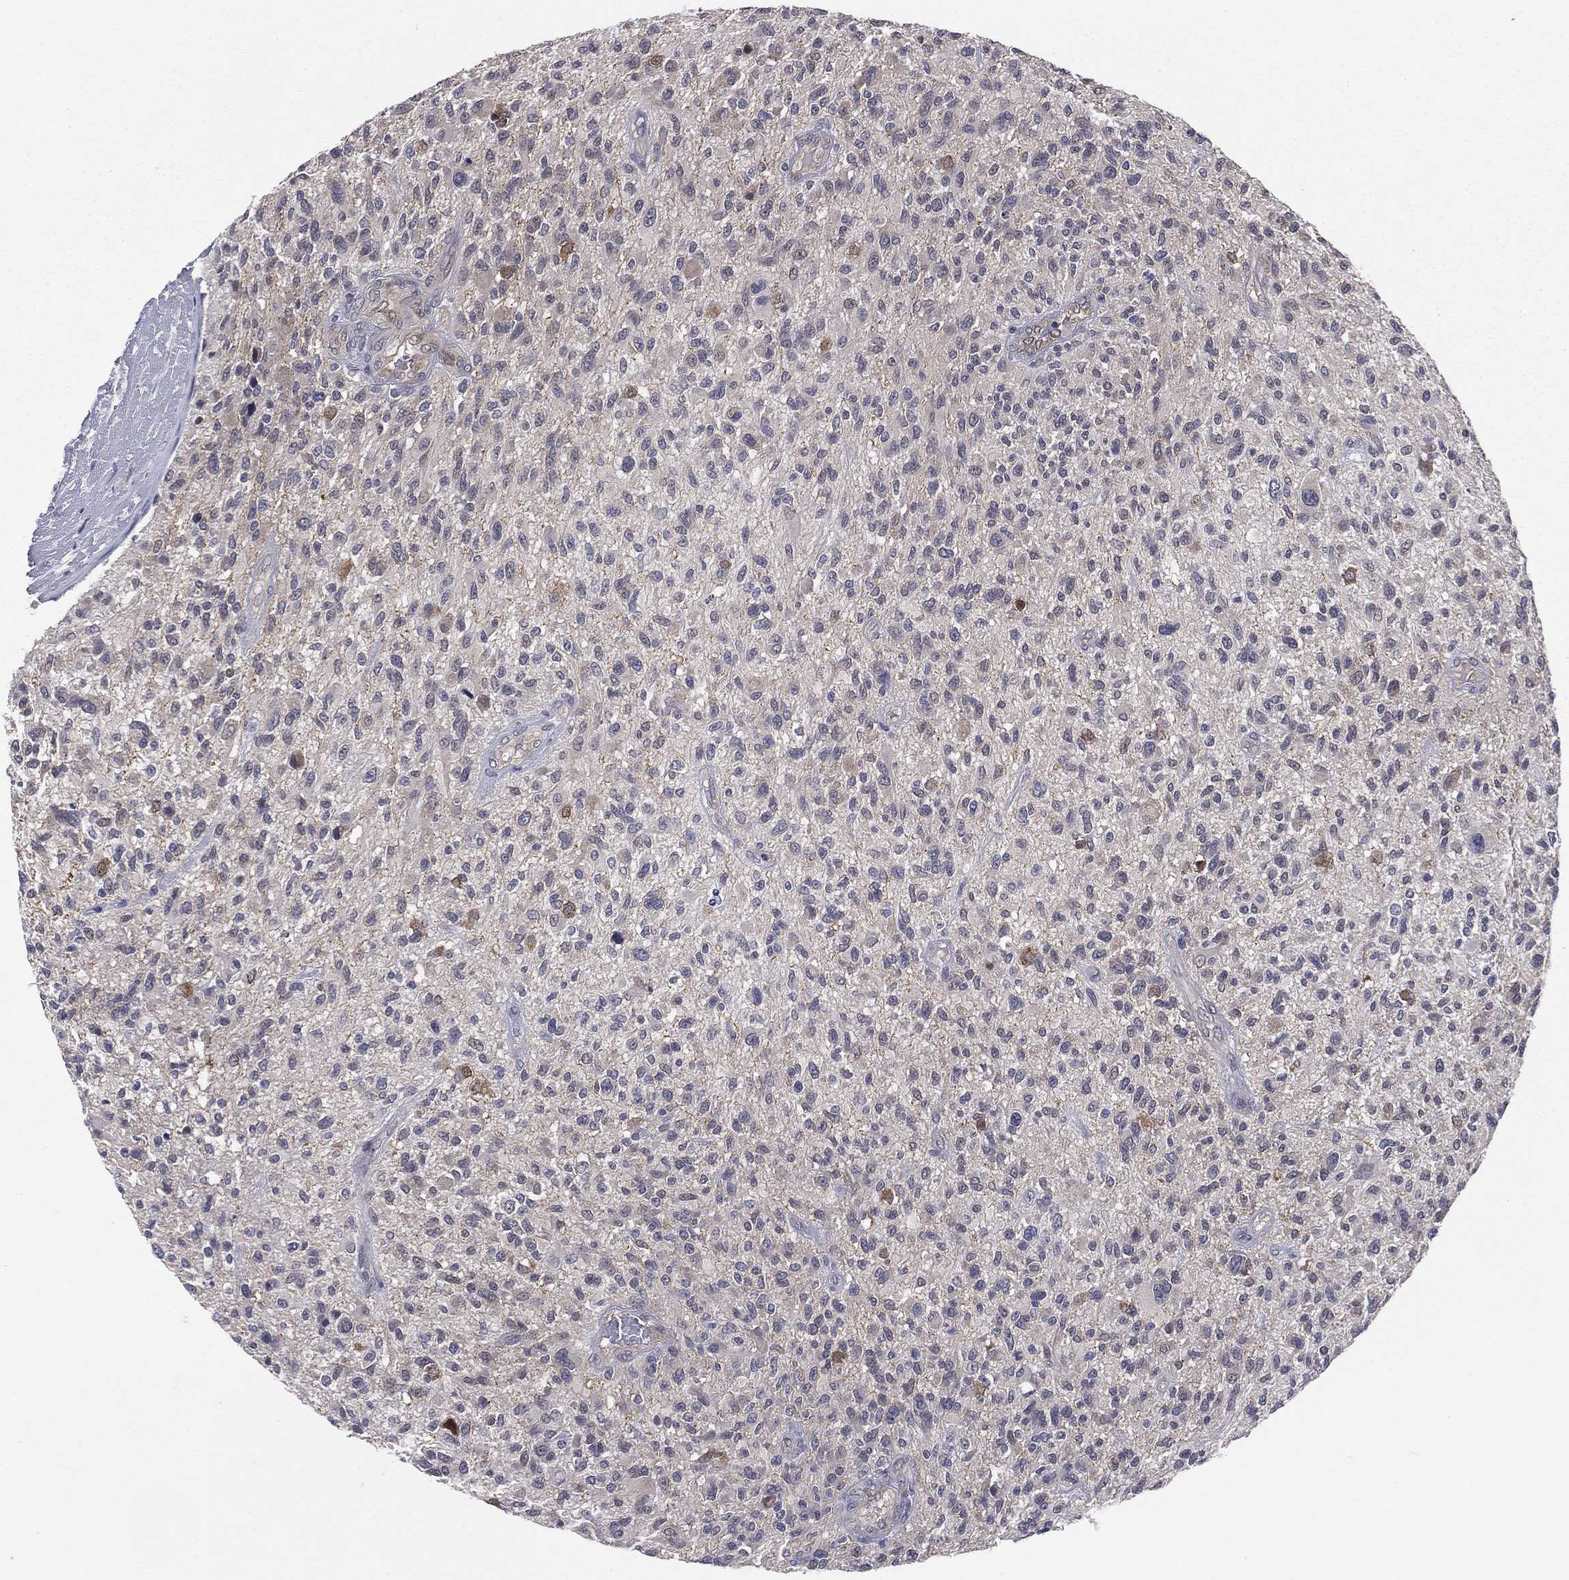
{"staining": {"intensity": "negative", "quantity": "none", "location": "none"}, "tissue": "glioma", "cell_type": "Tumor cells", "image_type": "cancer", "snomed": [{"axis": "morphology", "description": "Glioma, malignant, High grade"}, {"axis": "topography", "description": "Brain"}], "caption": "Tumor cells show no significant protein expression in glioma.", "gene": "DLG4", "patient": {"sex": "male", "age": 47}}